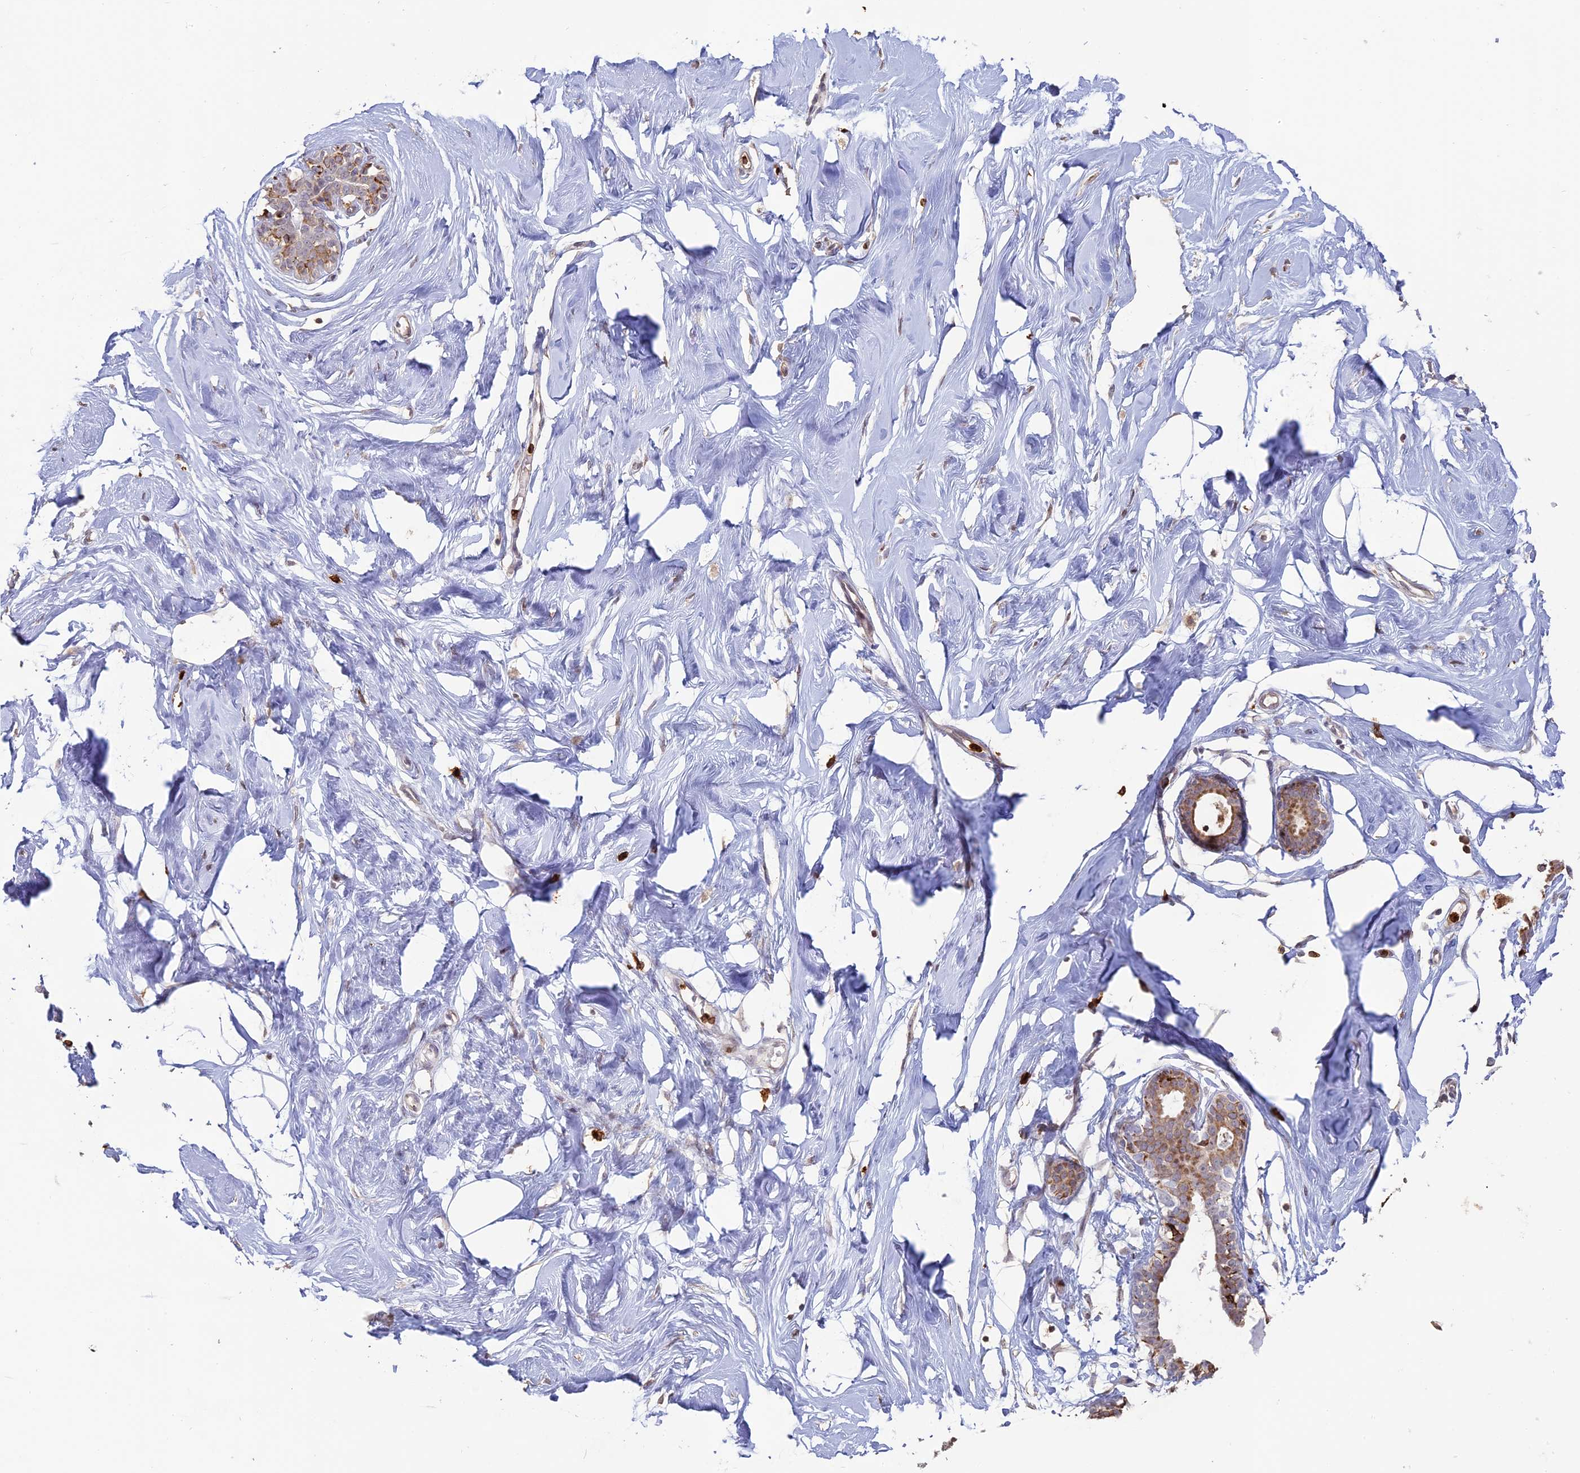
{"staining": {"intensity": "negative", "quantity": "none", "location": "none"}, "tissue": "breast", "cell_type": "Adipocytes", "image_type": "normal", "snomed": [{"axis": "morphology", "description": "Normal tissue, NOS"}, {"axis": "morphology", "description": "Adenoma, NOS"}, {"axis": "topography", "description": "Breast"}], "caption": "Immunohistochemistry (IHC) image of normal breast stained for a protein (brown), which reveals no expression in adipocytes.", "gene": "APOBR", "patient": {"sex": "female", "age": 23}}